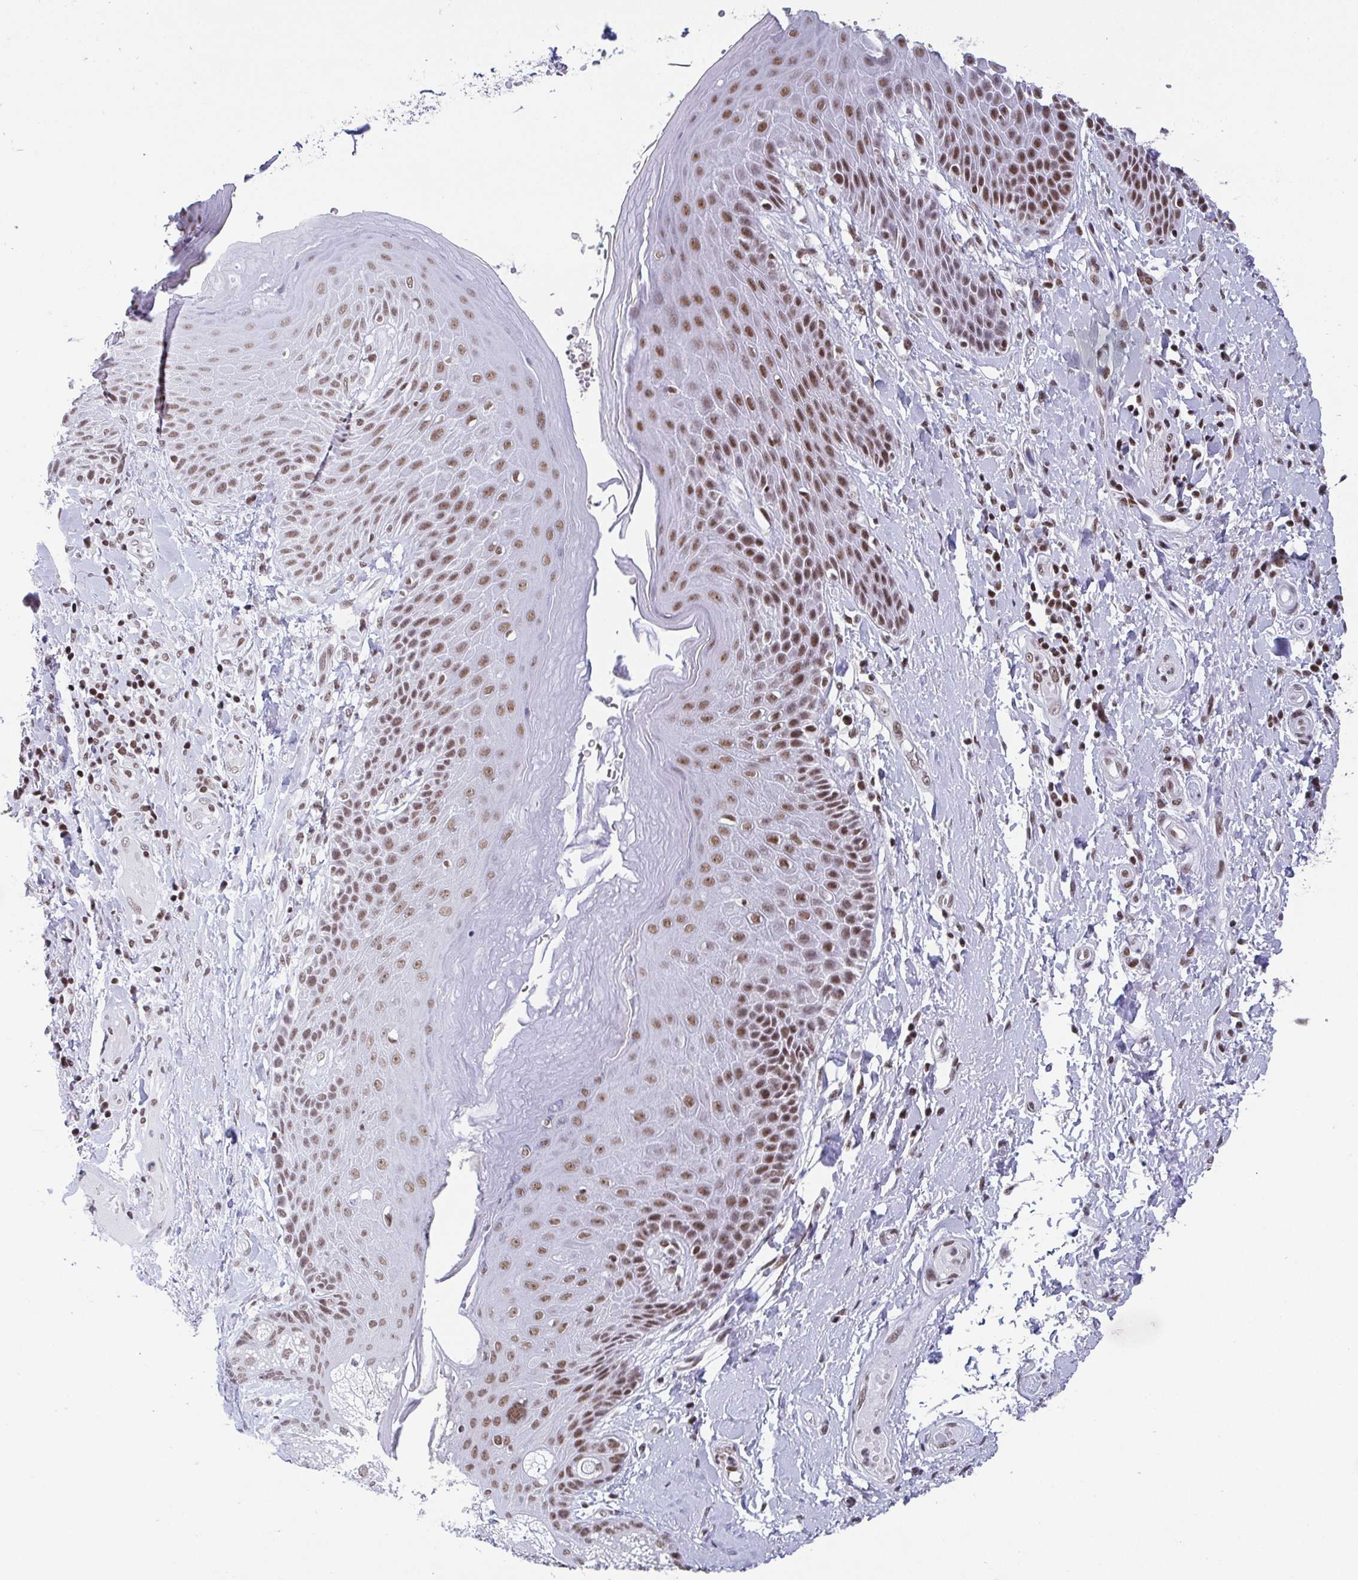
{"staining": {"intensity": "moderate", "quantity": ">75%", "location": "nuclear"}, "tissue": "skin", "cell_type": "Epidermal cells", "image_type": "normal", "snomed": [{"axis": "morphology", "description": "Normal tissue, NOS"}, {"axis": "topography", "description": "Anal"}, {"axis": "topography", "description": "Peripheral nerve tissue"}], "caption": "Brown immunohistochemical staining in unremarkable skin reveals moderate nuclear positivity in about >75% of epidermal cells. The protein is shown in brown color, while the nuclei are stained blue.", "gene": "CTCF", "patient": {"sex": "male", "age": 51}}